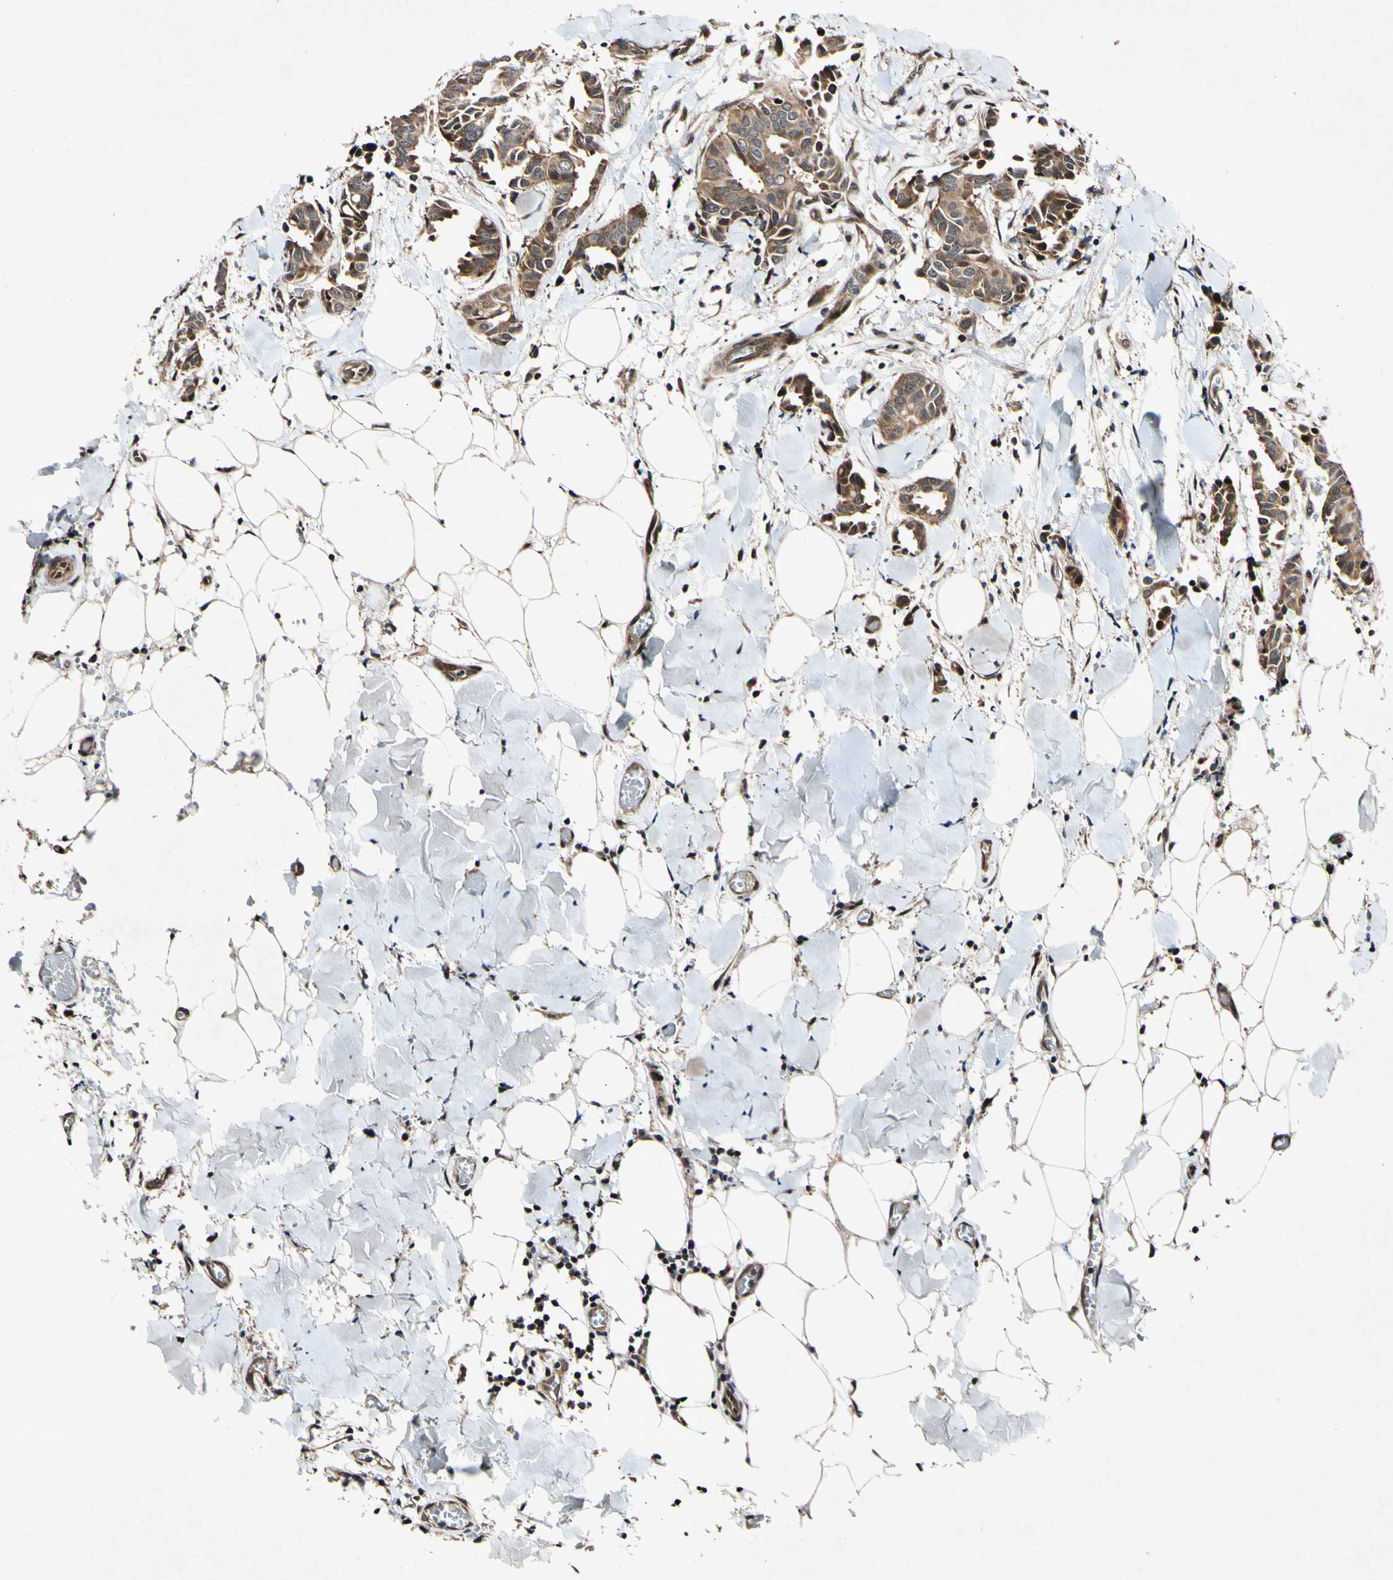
{"staining": {"intensity": "moderate", "quantity": ">75%", "location": "cytoplasmic/membranous"}, "tissue": "head and neck cancer", "cell_type": "Tumor cells", "image_type": "cancer", "snomed": [{"axis": "morphology", "description": "Adenocarcinoma, NOS"}, {"axis": "topography", "description": "Salivary gland"}, {"axis": "topography", "description": "Head-Neck"}], "caption": "Human head and neck adenocarcinoma stained for a protein (brown) exhibits moderate cytoplasmic/membranous positive positivity in approximately >75% of tumor cells.", "gene": "CSNK1E", "patient": {"sex": "female", "age": 59}}